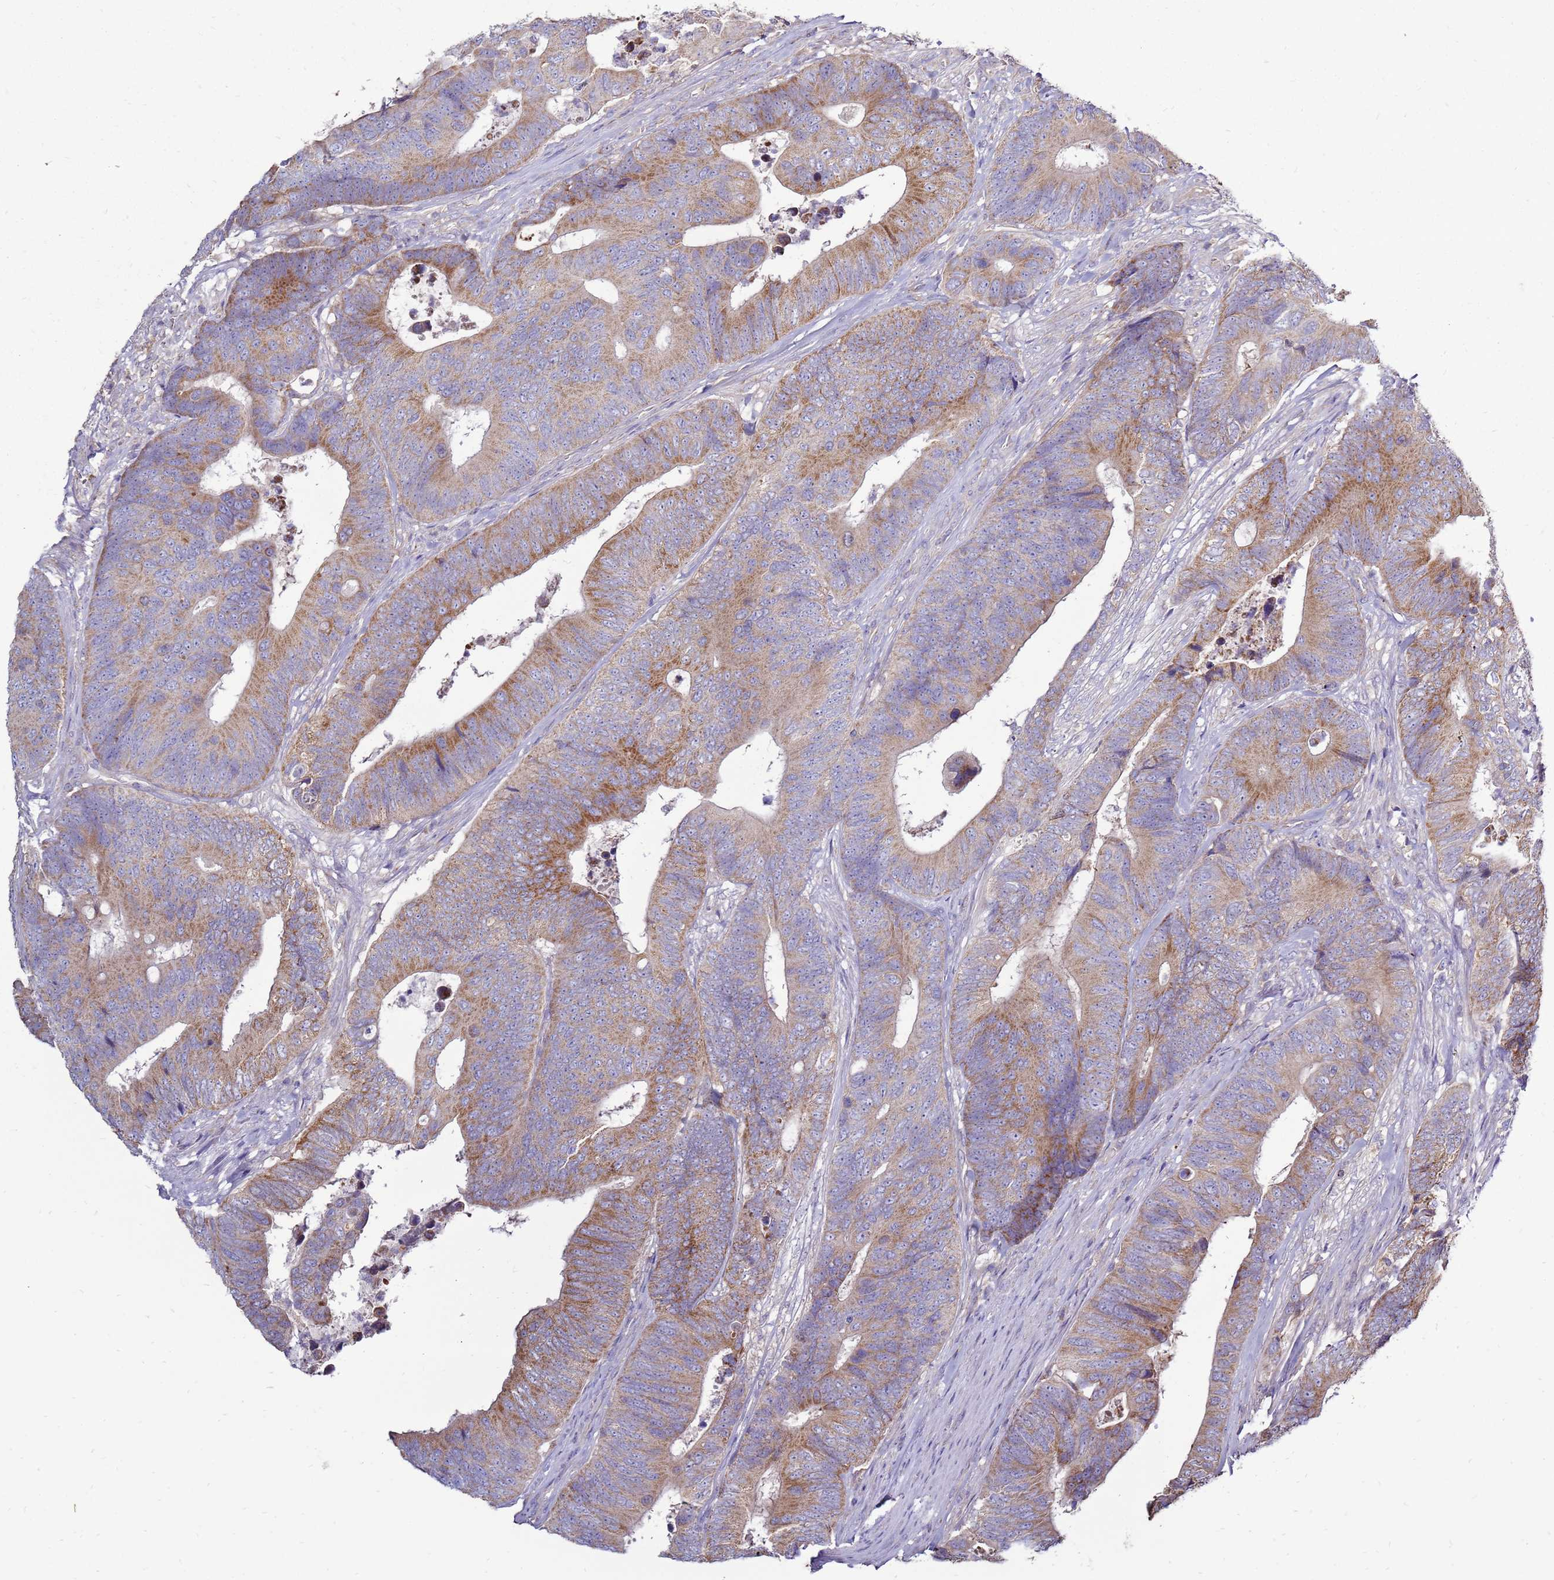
{"staining": {"intensity": "weak", "quantity": ">75%", "location": "cytoplasmic/membranous"}, "tissue": "colorectal cancer", "cell_type": "Tumor cells", "image_type": "cancer", "snomed": [{"axis": "morphology", "description": "Adenocarcinoma, NOS"}, {"axis": "topography", "description": "Colon"}], "caption": "A micrograph of human colorectal adenocarcinoma stained for a protein demonstrates weak cytoplasmic/membranous brown staining in tumor cells.", "gene": "TRAPPC4", "patient": {"sex": "male", "age": 87}}